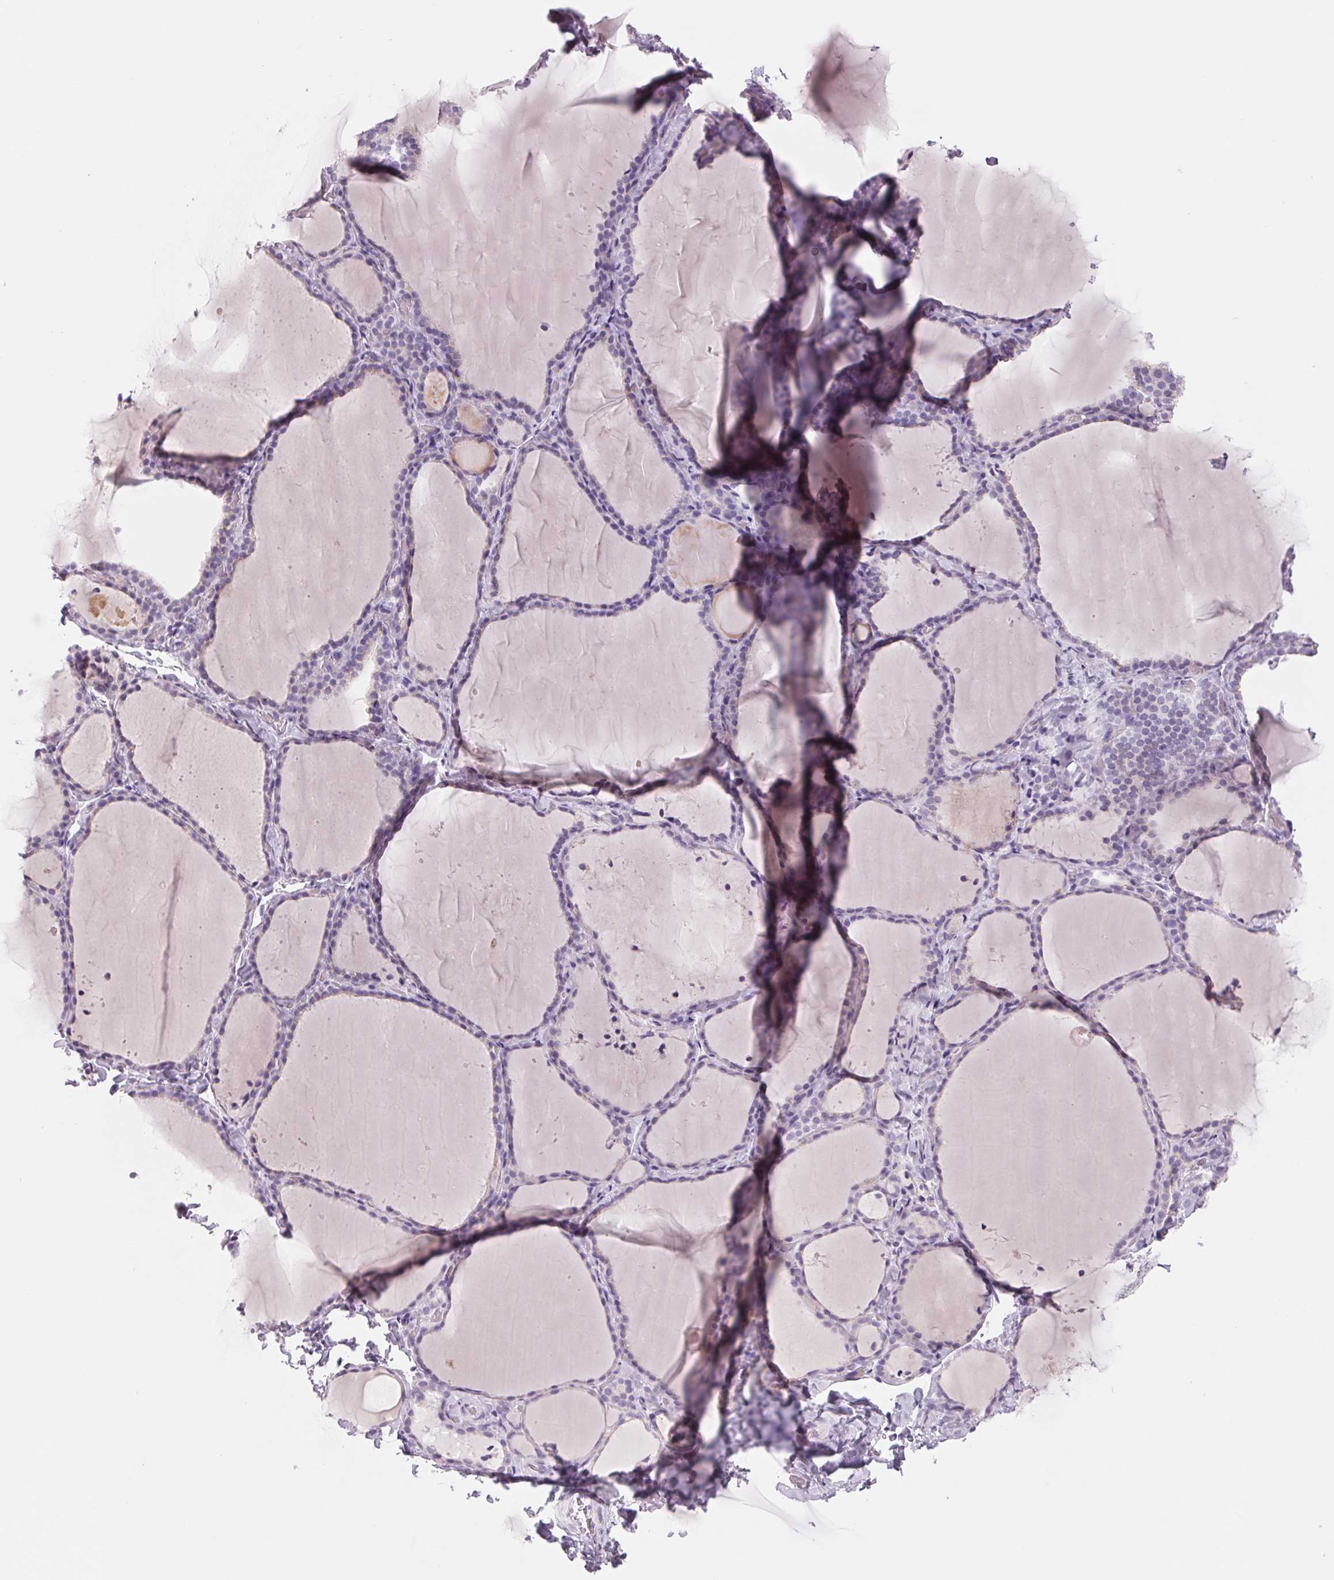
{"staining": {"intensity": "negative", "quantity": "none", "location": "none"}, "tissue": "thyroid gland", "cell_type": "Glandular cells", "image_type": "normal", "snomed": [{"axis": "morphology", "description": "Normal tissue, NOS"}, {"axis": "topography", "description": "Thyroid gland"}], "caption": "High power microscopy image of an IHC image of benign thyroid gland, revealing no significant expression in glandular cells.", "gene": "GALNT7", "patient": {"sex": "female", "age": 22}}